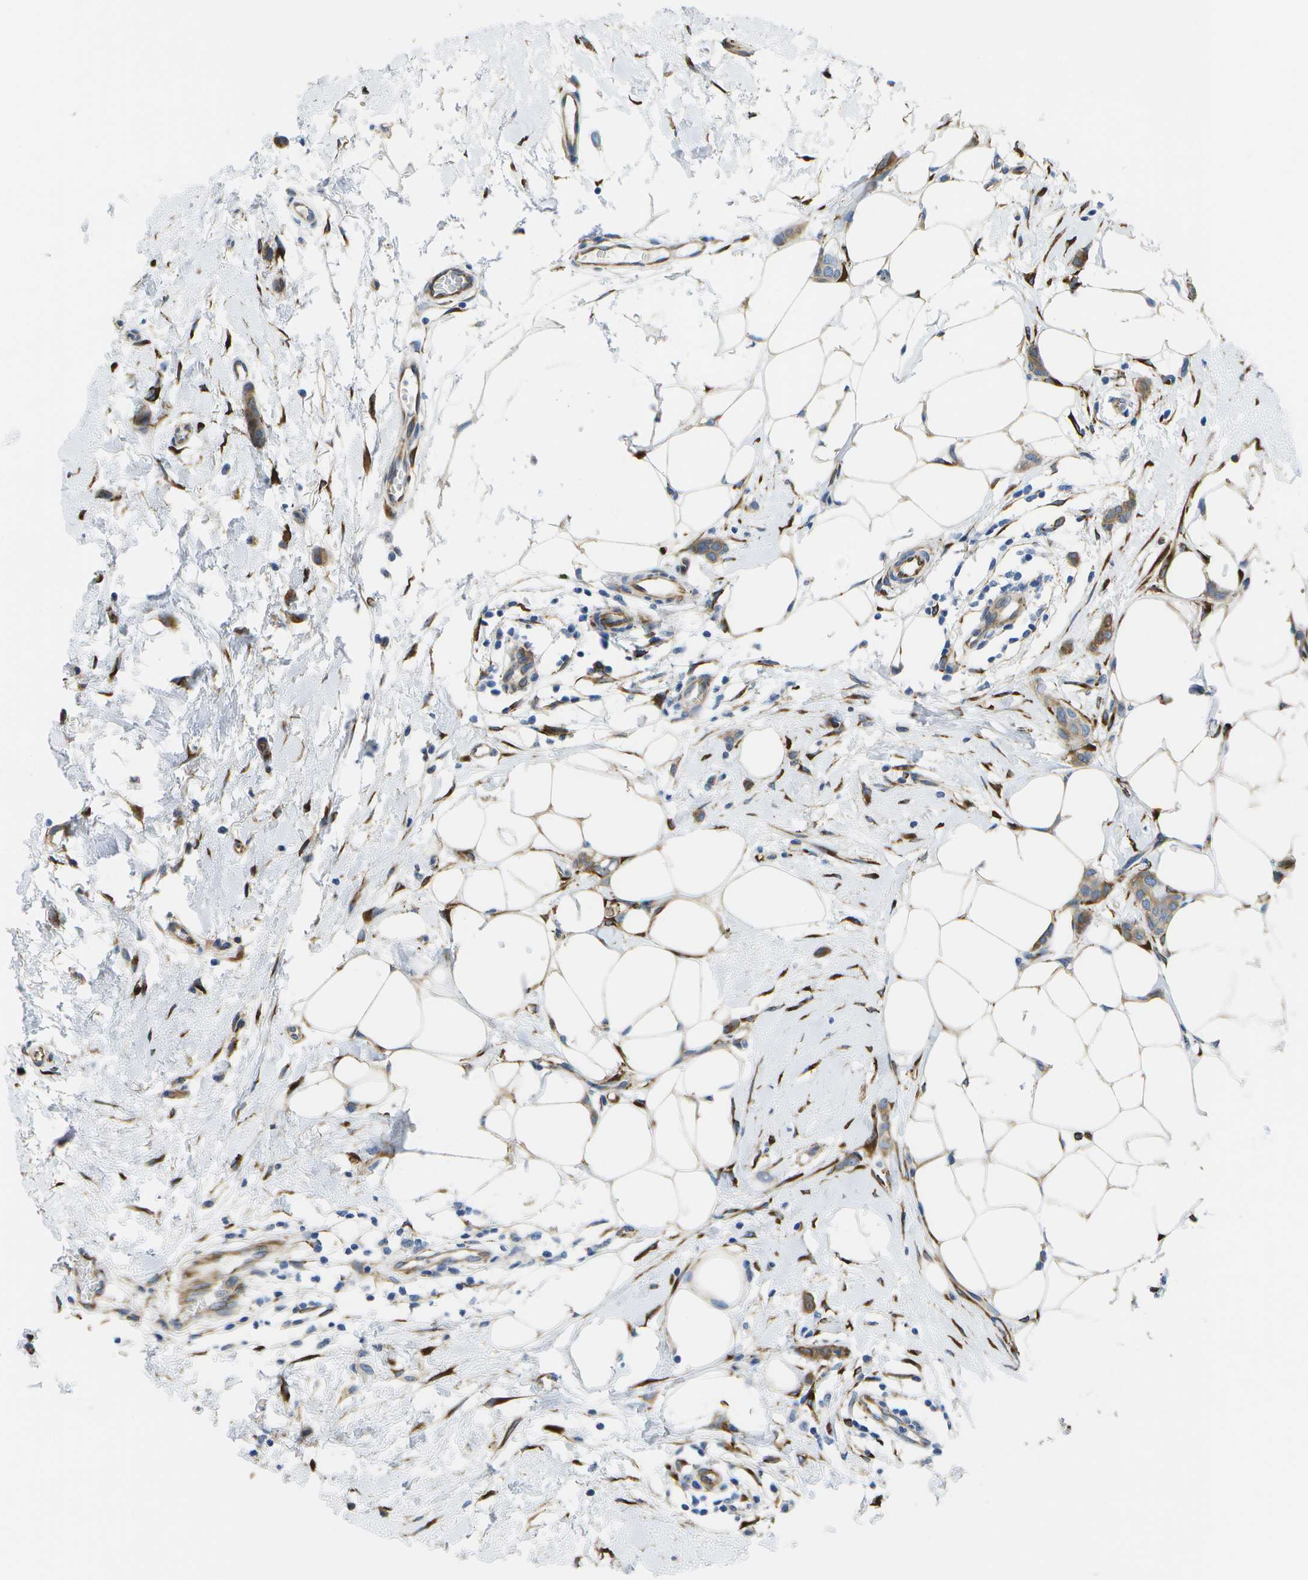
{"staining": {"intensity": "moderate", "quantity": ">75%", "location": "cytoplasmic/membranous"}, "tissue": "breast cancer", "cell_type": "Tumor cells", "image_type": "cancer", "snomed": [{"axis": "morphology", "description": "Lobular carcinoma"}, {"axis": "topography", "description": "Skin"}, {"axis": "topography", "description": "Breast"}], "caption": "A medium amount of moderate cytoplasmic/membranous positivity is seen in approximately >75% of tumor cells in breast lobular carcinoma tissue.", "gene": "ZDHHC17", "patient": {"sex": "female", "age": 46}}